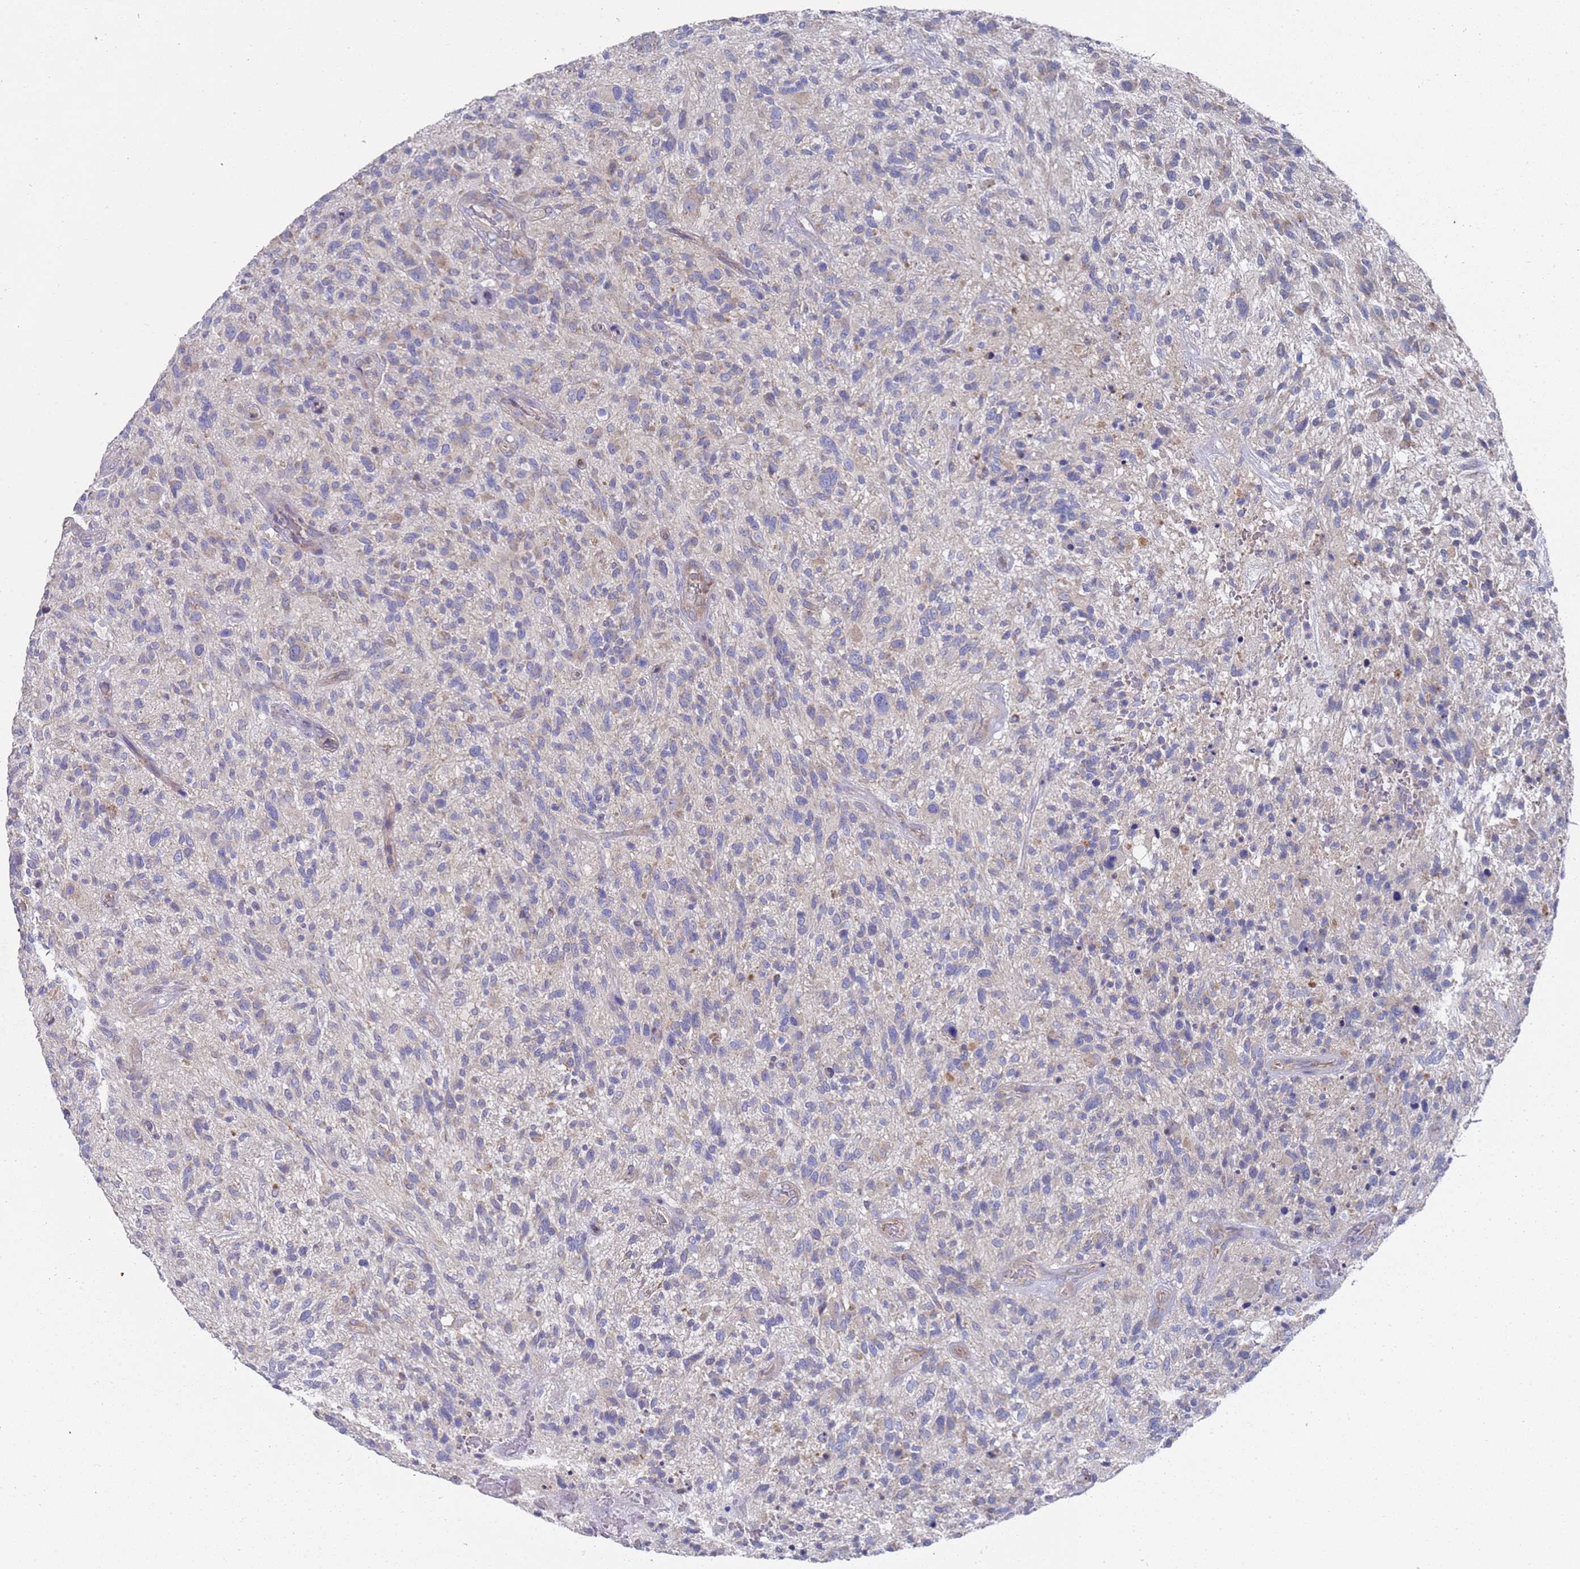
{"staining": {"intensity": "negative", "quantity": "none", "location": "none"}, "tissue": "glioma", "cell_type": "Tumor cells", "image_type": "cancer", "snomed": [{"axis": "morphology", "description": "Glioma, malignant, High grade"}, {"axis": "topography", "description": "Brain"}], "caption": "Immunohistochemistry (IHC) of malignant glioma (high-grade) reveals no staining in tumor cells.", "gene": "NPEPPS", "patient": {"sex": "male", "age": 47}}